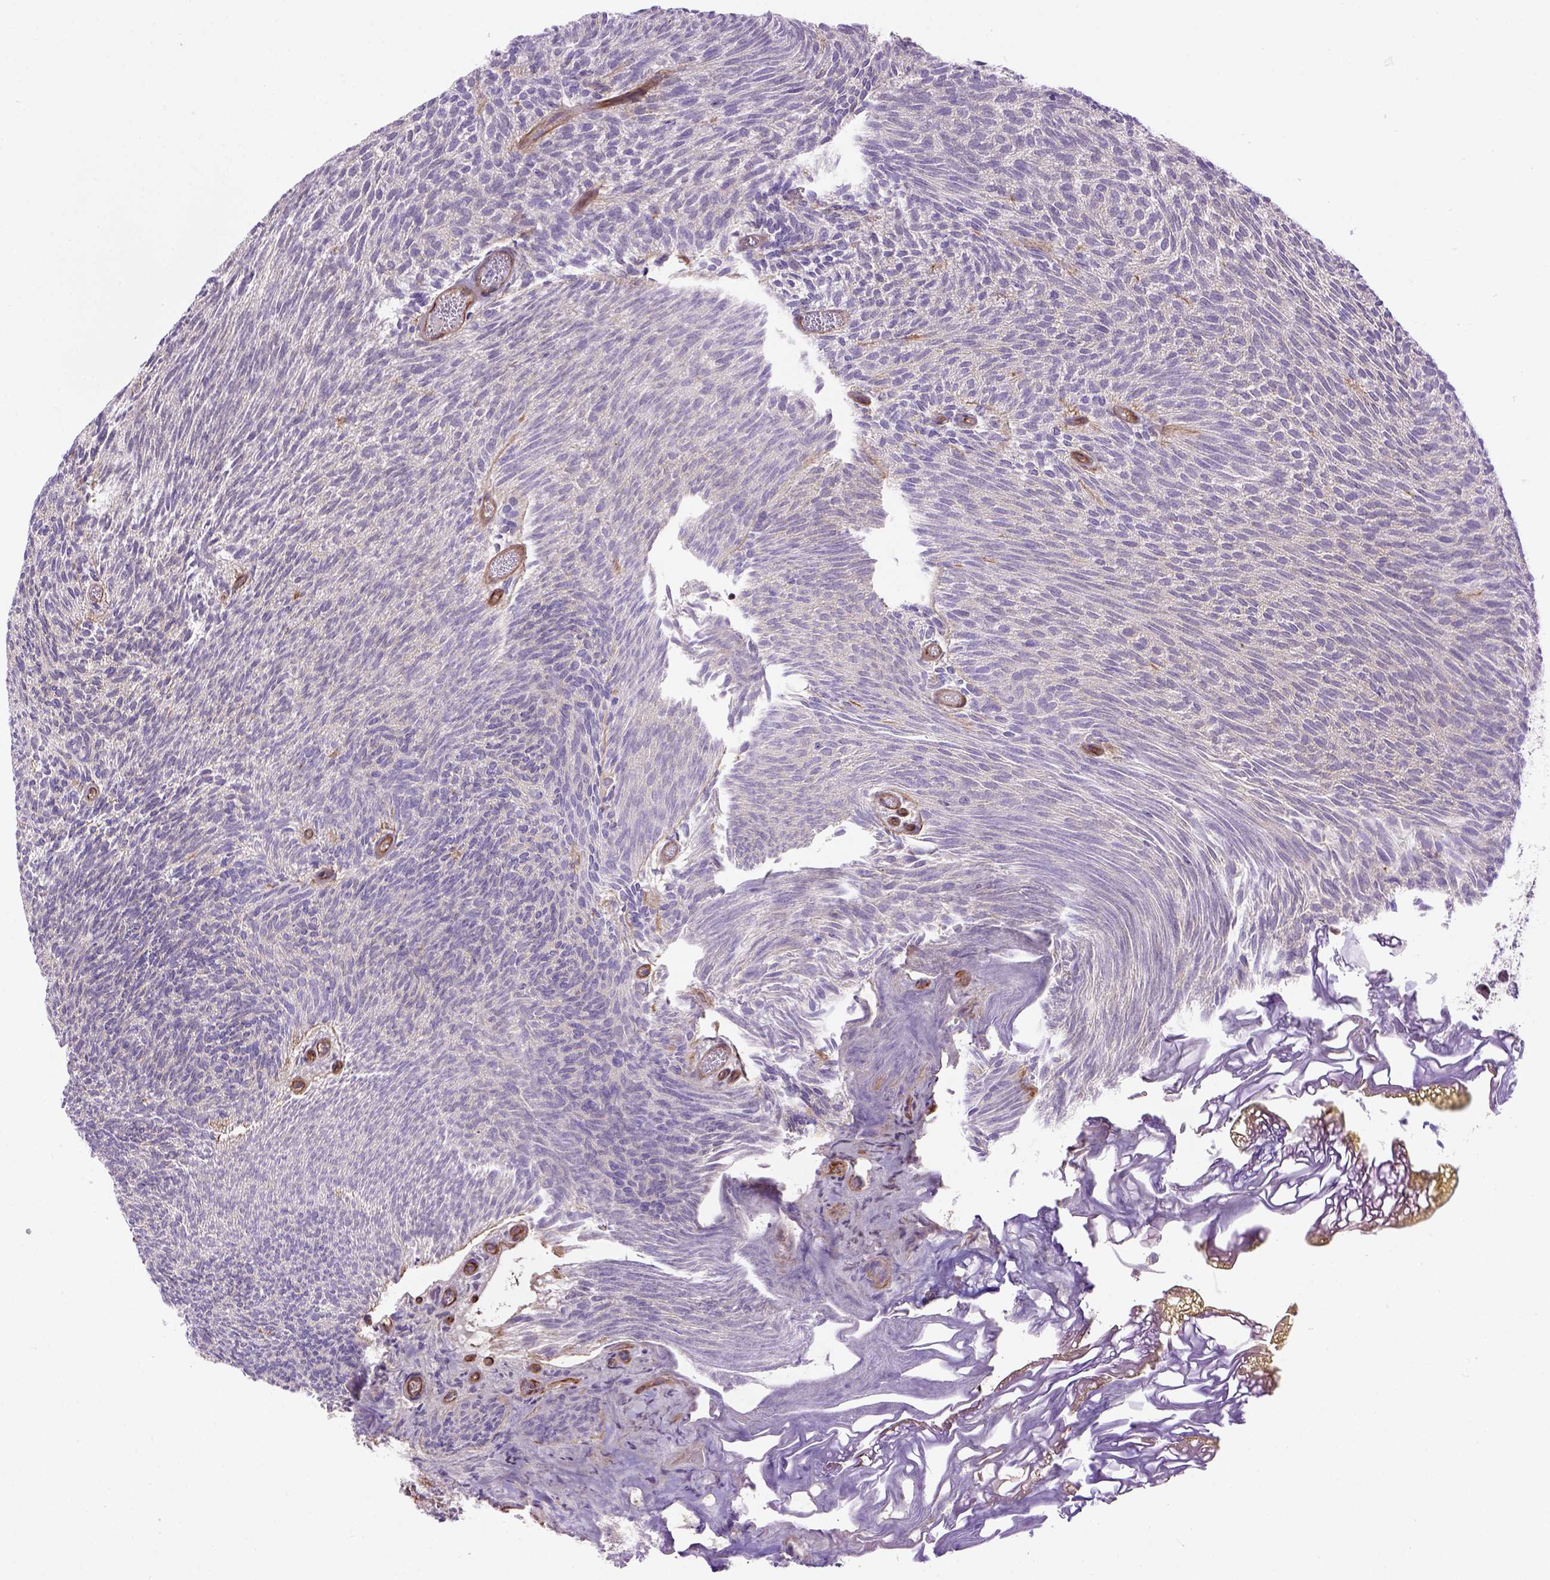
{"staining": {"intensity": "weak", "quantity": "25%-75%", "location": "cytoplasmic/membranous"}, "tissue": "urothelial cancer", "cell_type": "Tumor cells", "image_type": "cancer", "snomed": [{"axis": "morphology", "description": "Urothelial carcinoma, Low grade"}, {"axis": "topography", "description": "Urinary bladder"}], "caption": "Immunohistochemistry (IHC) of low-grade urothelial carcinoma reveals low levels of weak cytoplasmic/membranous staining in about 25%-75% of tumor cells.", "gene": "CASKIN2", "patient": {"sex": "male", "age": 77}}